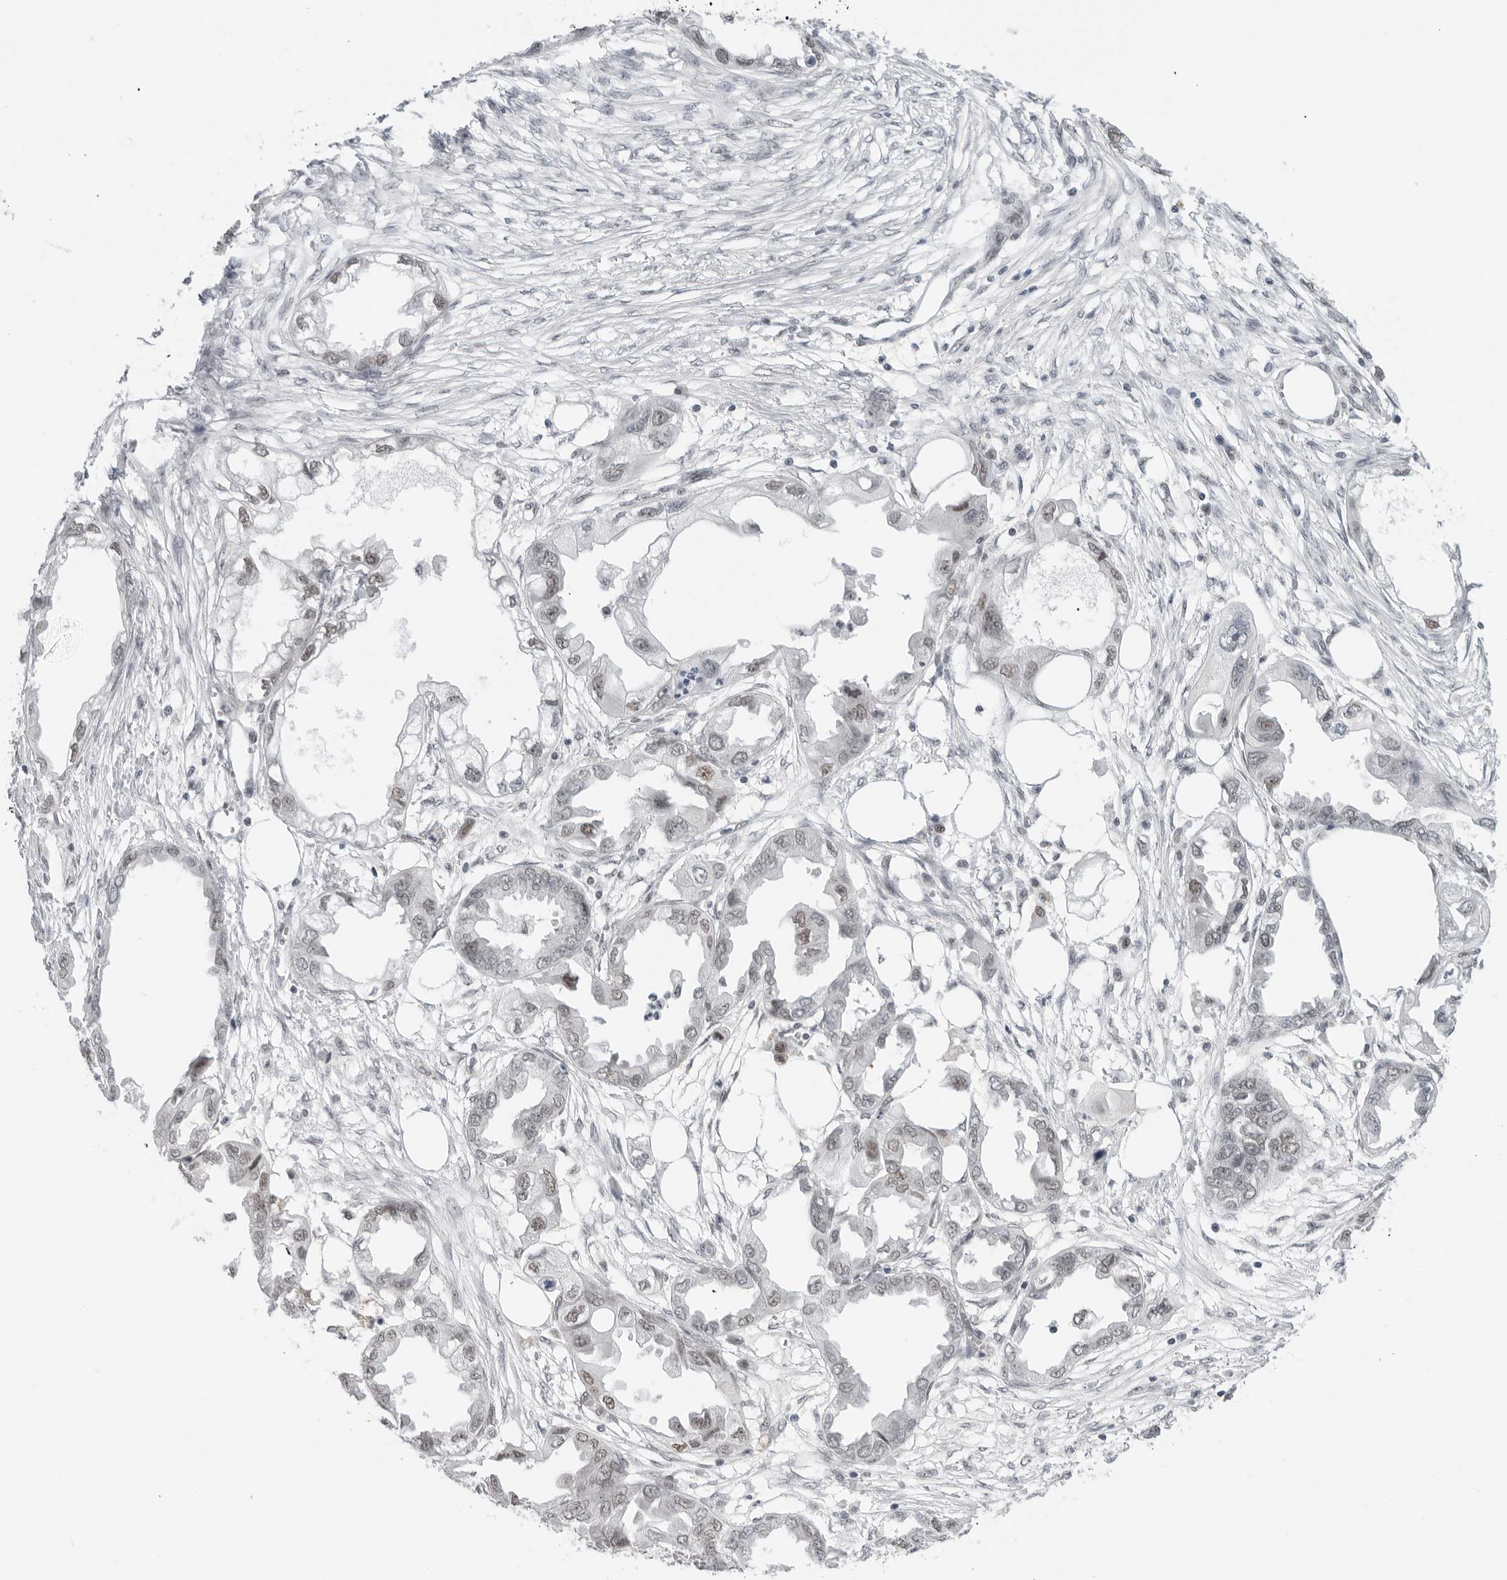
{"staining": {"intensity": "weak", "quantity": "<25%", "location": "nuclear"}, "tissue": "endometrial cancer", "cell_type": "Tumor cells", "image_type": "cancer", "snomed": [{"axis": "morphology", "description": "Adenocarcinoma, NOS"}, {"axis": "morphology", "description": "Adenocarcinoma, metastatic, NOS"}, {"axis": "topography", "description": "Adipose tissue"}, {"axis": "topography", "description": "Endometrium"}], "caption": "The photomicrograph demonstrates no staining of tumor cells in endometrial cancer (metastatic adenocarcinoma). Brightfield microscopy of immunohistochemistry (IHC) stained with DAB (3,3'-diaminobenzidine) (brown) and hematoxylin (blue), captured at high magnification.", "gene": "FOXK2", "patient": {"sex": "female", "age": 67}}